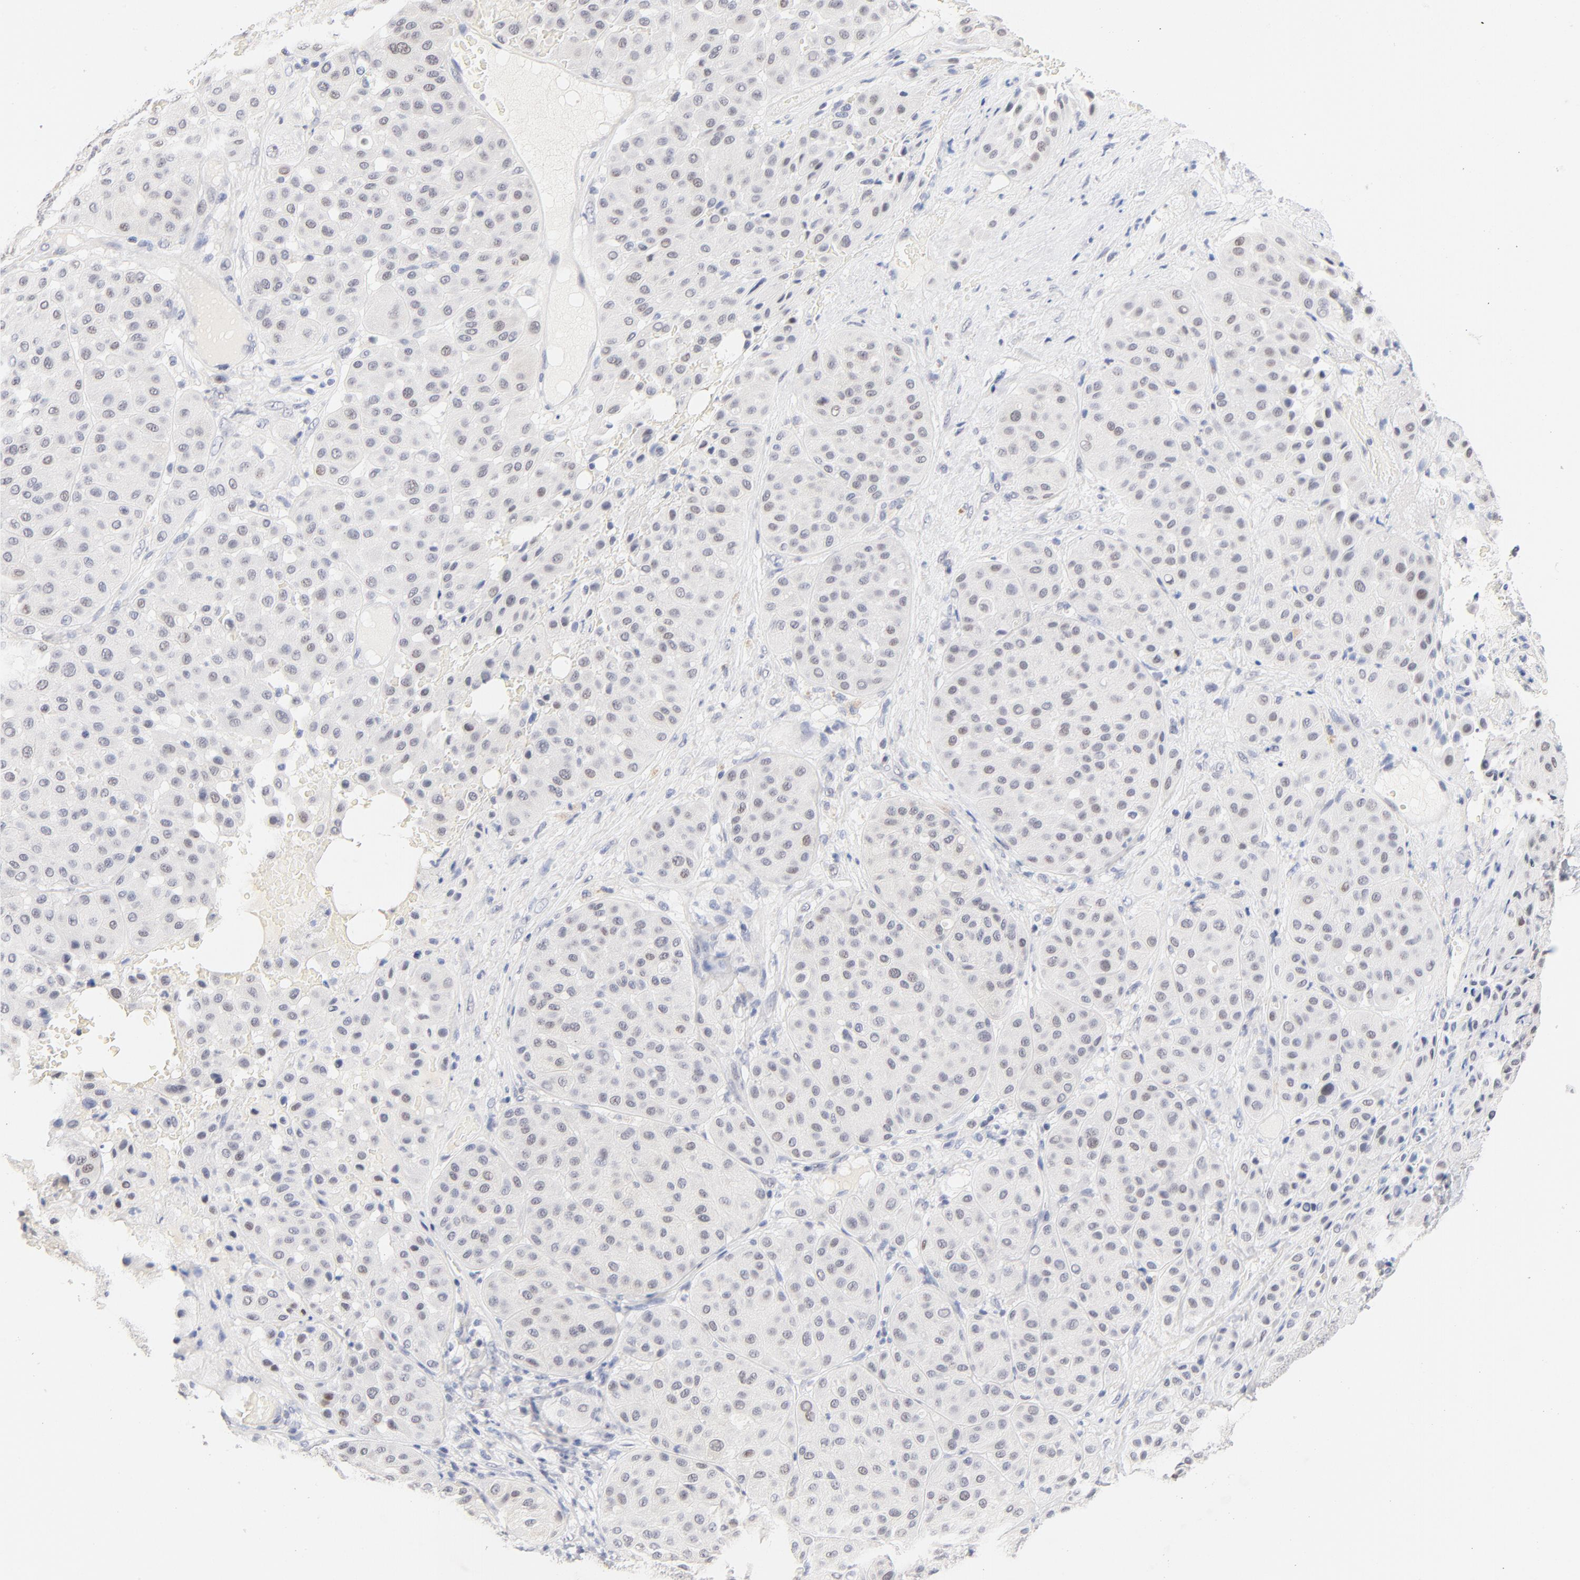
{"staining": {"intensity": "weak", "quantity": "<25%", "location": "nuclear"}, "tissue": "melanoma", "cell_type": "Tumor cells", "image_type": "cancer", "snomed": [{"axis": "morphology", "description": "Normal tissue, NOS"}, {"axis": "morphology", "description": "Malignant melanoma, Metastatic site"}, {"axis": "topography", "description": "Skin"}], "caption": "Human malignant melanoma (metastatic site) stained for a protein using immunohistochemistry reveals no positivity in tumor cells.", "gene": "ORC2", "patient": {"sex": "male", "age": 41}}